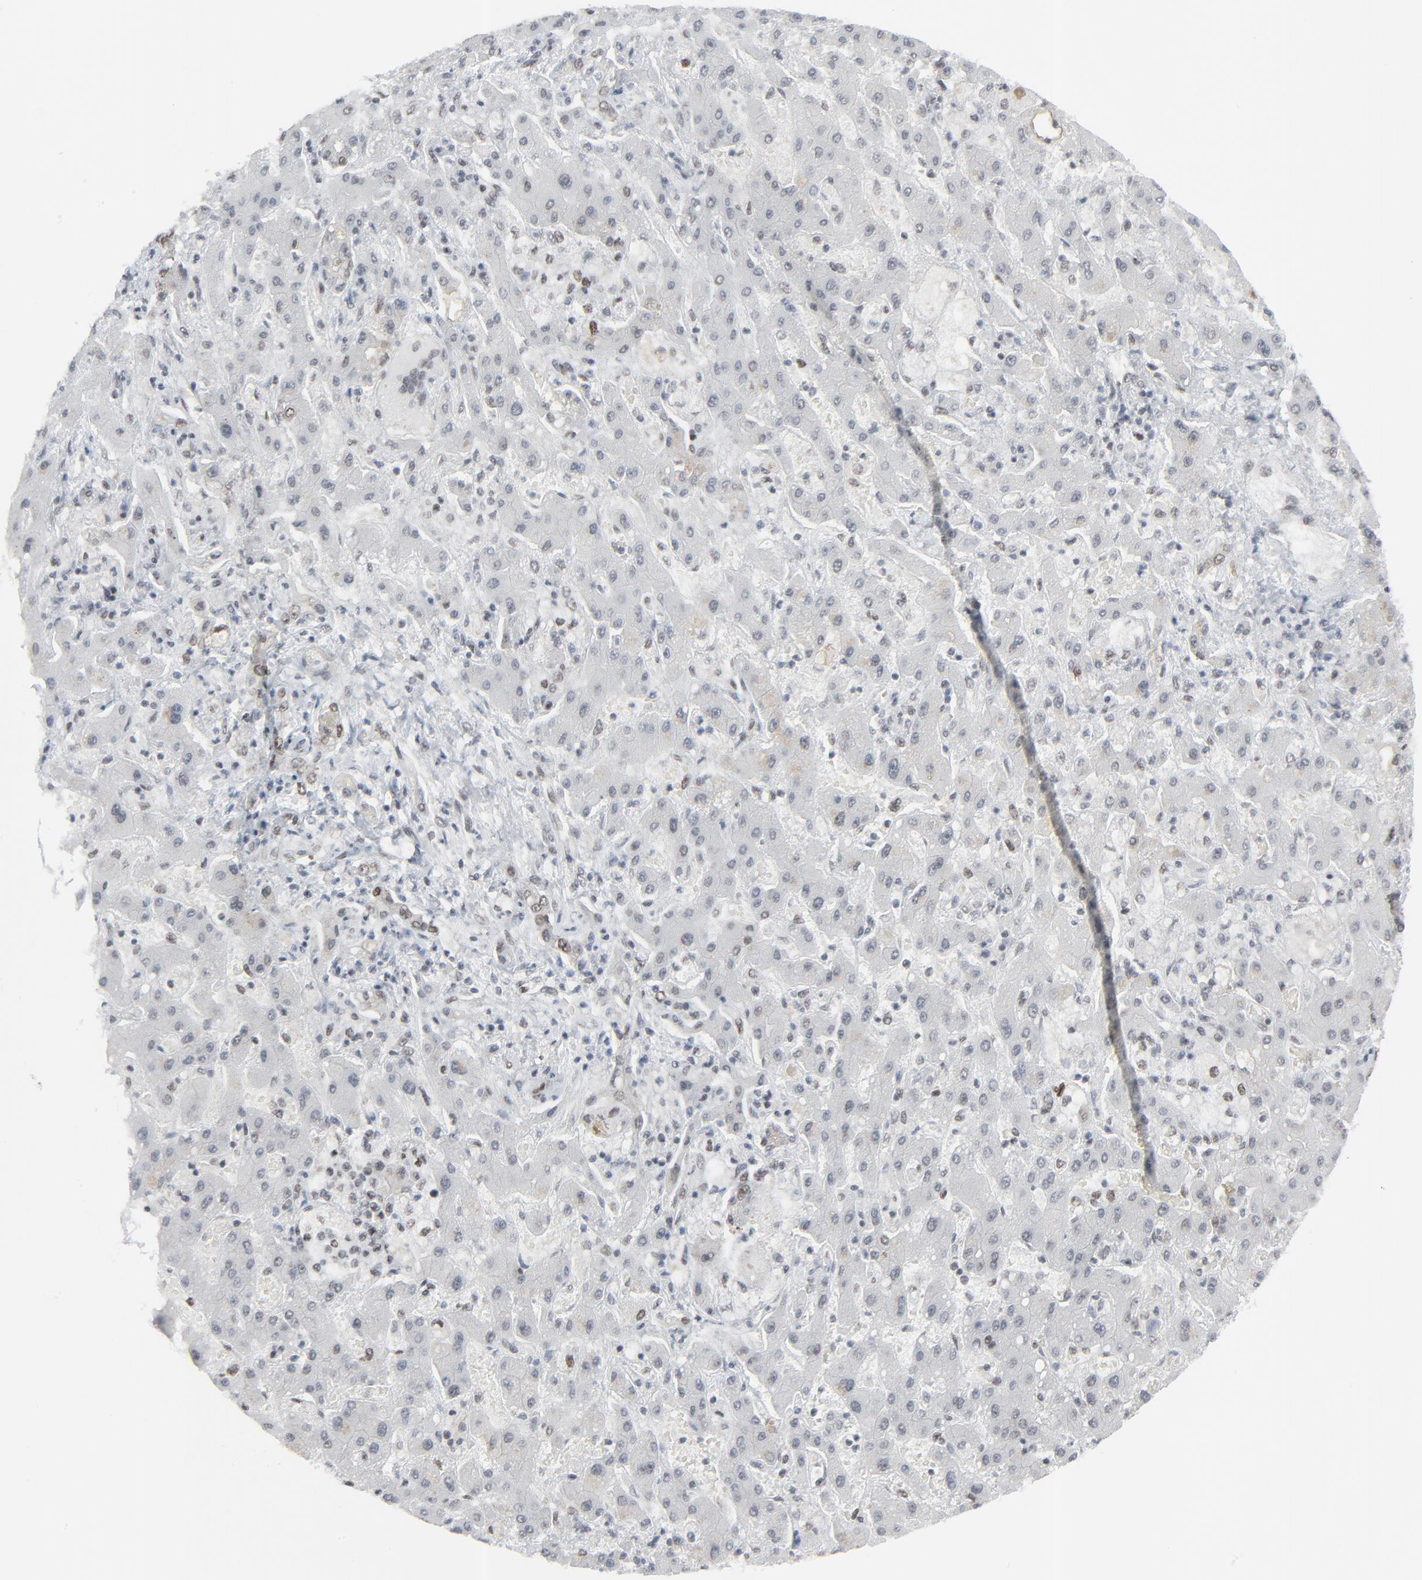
{"staining": {"intensity": "negative", "quantity": "none", "location": "none"}, "tissue": "liver cancer", "cell_type": "Tumor cells", "image_type": "cancer", "snomed": [{"axis": "morphology", "description": "Cholangiocarcinoma"}, {"axis": "topography", "description": "Liver"}], "caption": "IHC of liver cancer displays no staining in tumor cells.", "gene": "FBXO28", "patient": {"sex": "male", "age": 50}}